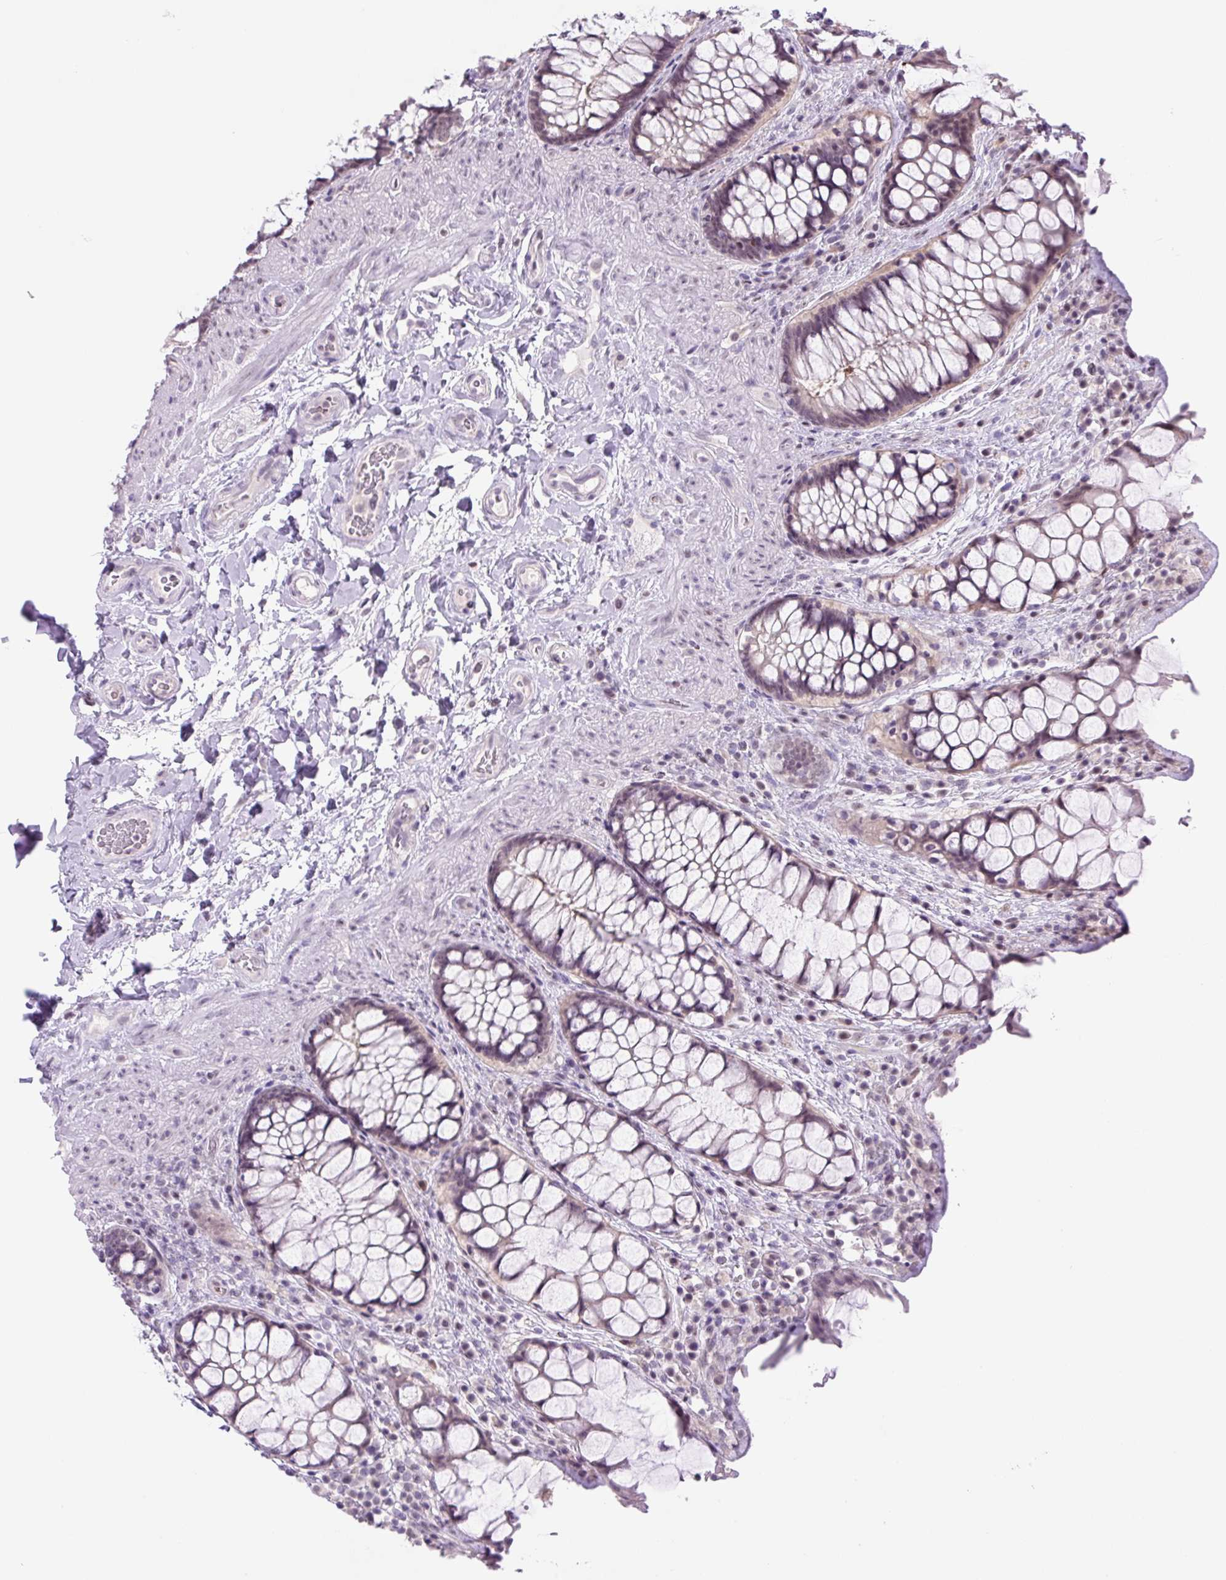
{"staining": {"intensity": "weak", "quantity": "25%-75%", "location": "nuclear"}, "tissue": "rectum", "cell_type": "Glandular cells", "image_type": "normal", "snomed": [{"axis": "morphology", "description": "Normal tissue, NOS"}, {"axis": "topography", "description": "Rectum"}], "caption": "A brown stain shows weak nuclear positivity of a protein in glandular cells of benign rectum. (brown staining indicates protein expression, while blue staining denotes nuclei).", "gene": "RYBP", "patient": {"sex": "female", "age": 58}}